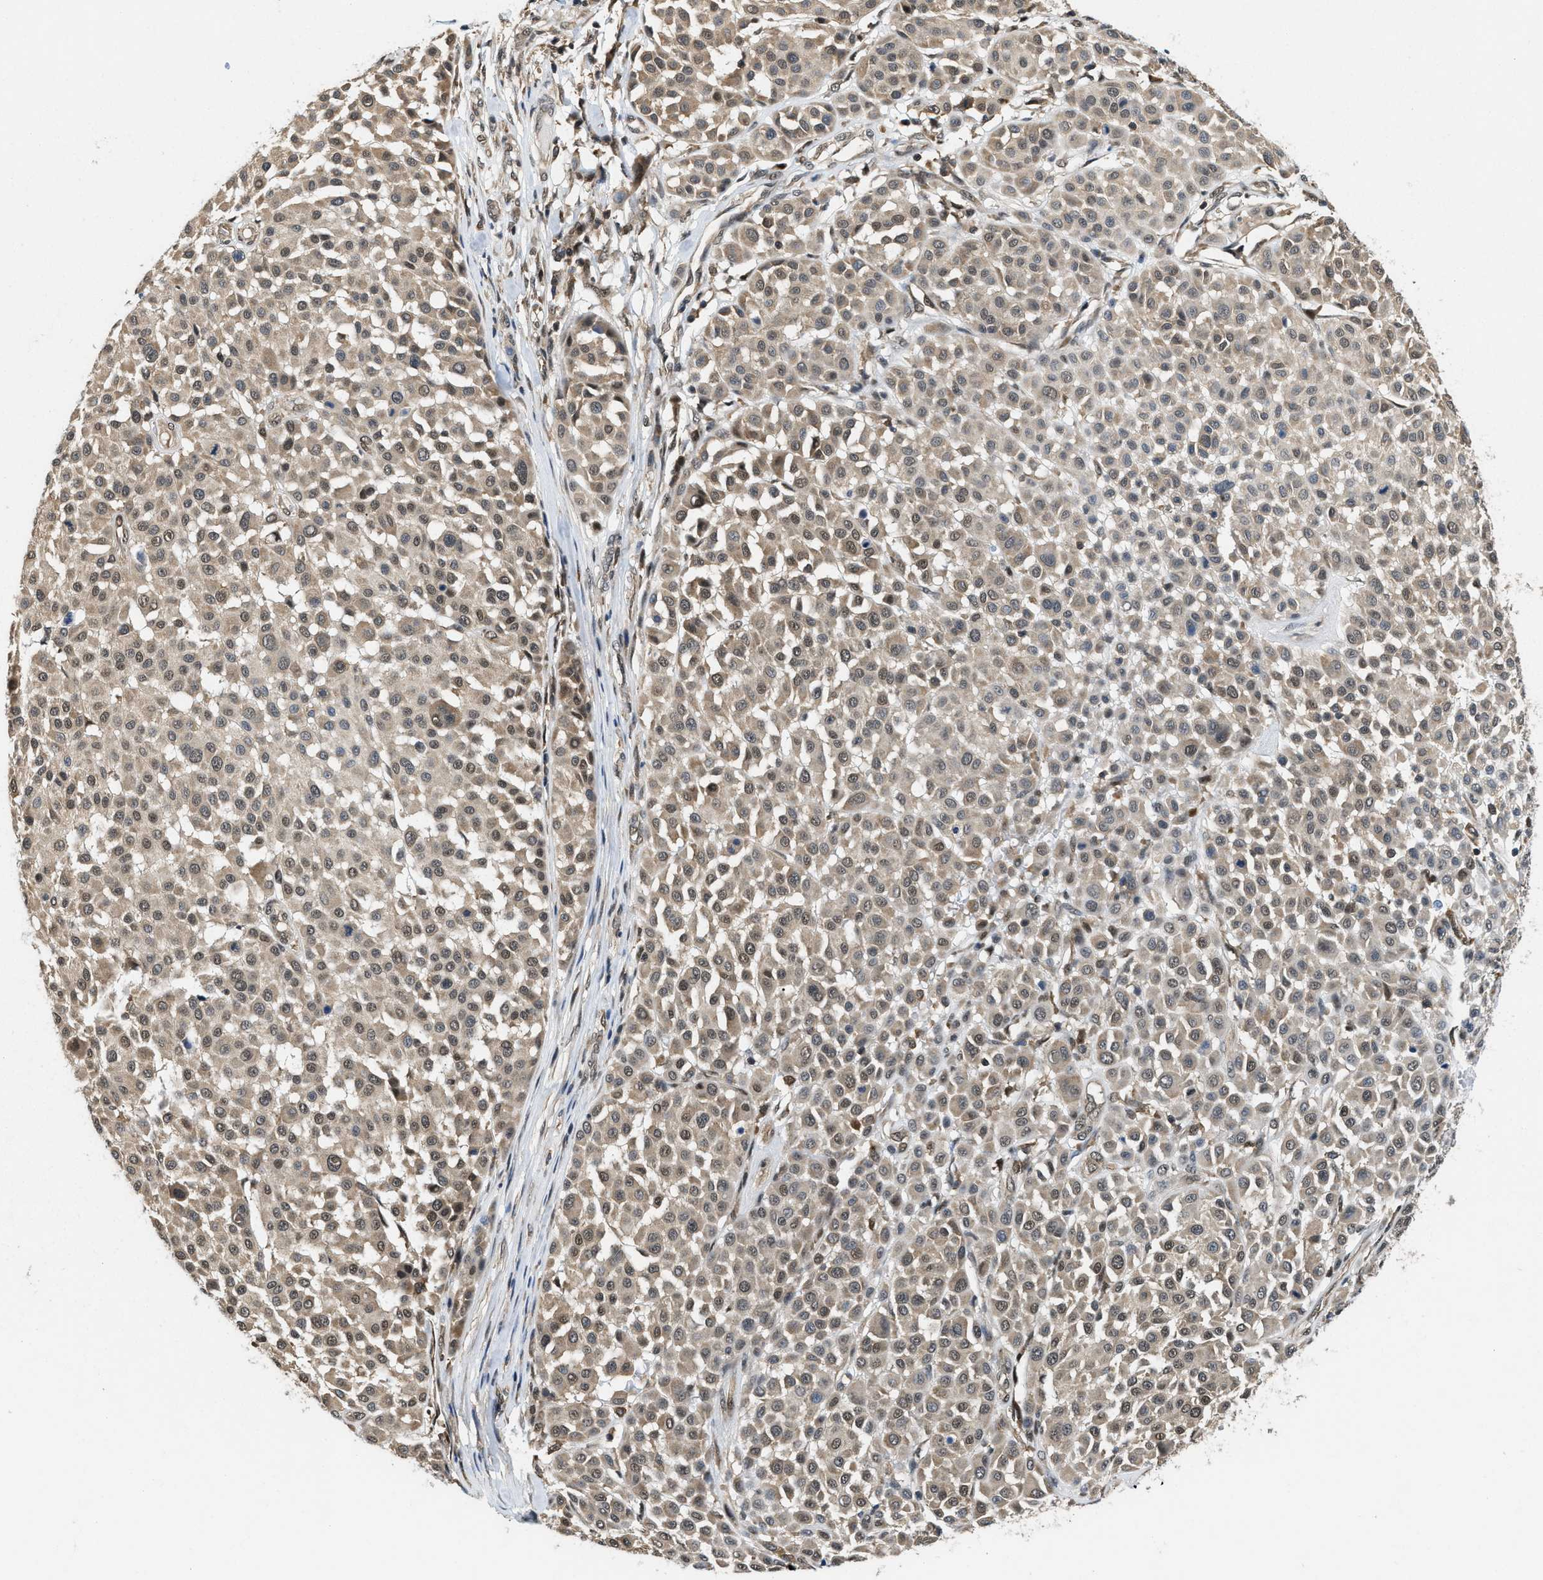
{"staining": {"intensity": "weak", "quantity": "25%-75%", "location": "cytoplasmic/membranous,nuclear"}, "tissue": "melanoma", "cell_type": "Tumor cells", "image_type": "cancer", "snomed": [{"axis": "morphology", "description": "Malignant melanoma, Metastatic site"}, {"axis": "topography", "description": "Soft tissue"}], "caption": "Immunohistochemical staining of human malignant melanoma (metastatic site) demonstrates low levels of weak cytoplasmic/membranous and nuclear protein expression in about 25%-75% of tumor cells. (brown staining indicates protein expression, while blue staining denotes nuclei).", "gene": "ATF7IP", "patient": {"sex": "male", "age": 41}}